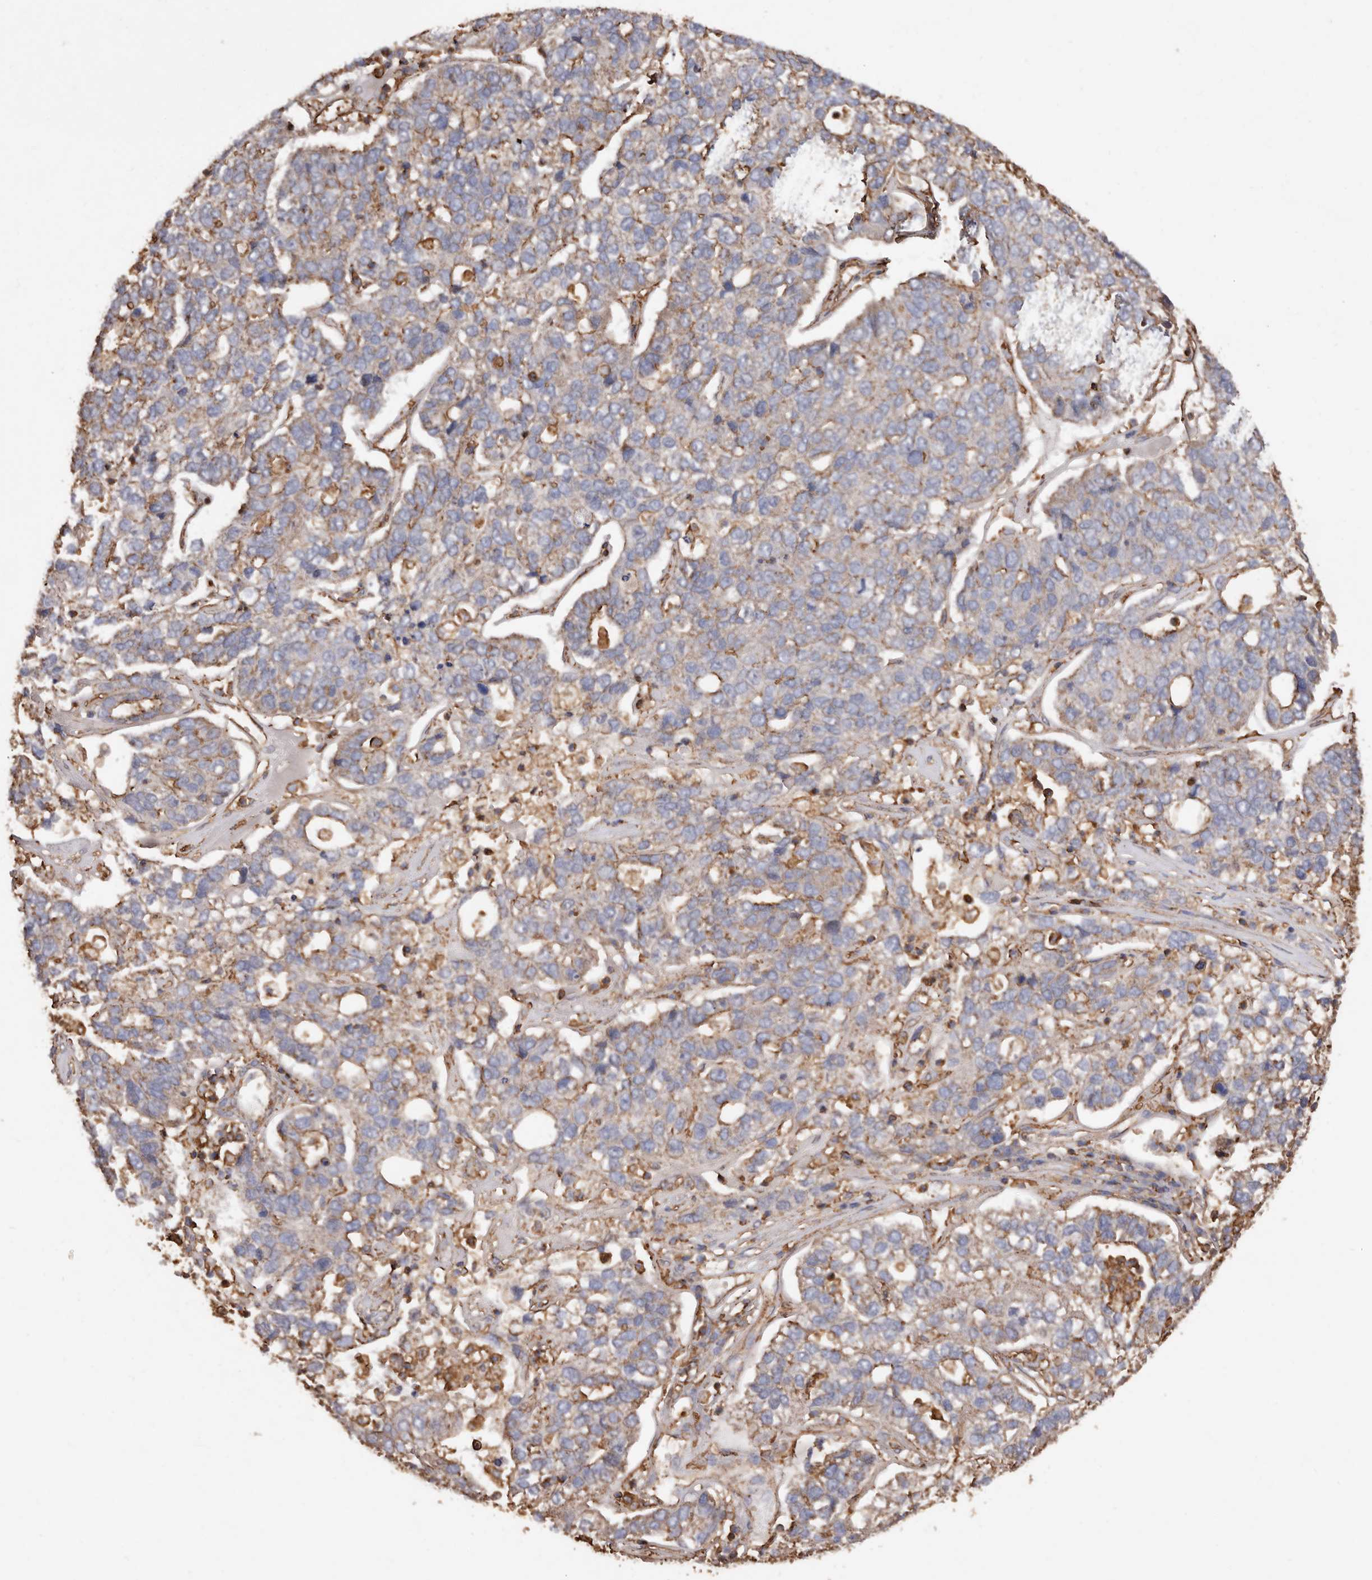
{"staining": {"intensity": "moderate", "quantity": "25%-75%", "location": "cytoplasmic/membranous"}, "tissue": "pancreatic cancer", "cell_type": "Tumor cells", "image_type": "cancer", "snomed": [{"axis": "morphology", "description": "Adenocarcinoma, NOS"}, {"axis": "topography", "description": "Pancreas"}], "caption": "Tumor cells reveal medium levels of moderate cytoplasmic/membranous expression in about 25%-75% of cells in human pancreatic cancer.", "gene": "COQ8B", "patient": {"sex": "female", "age": 61}}